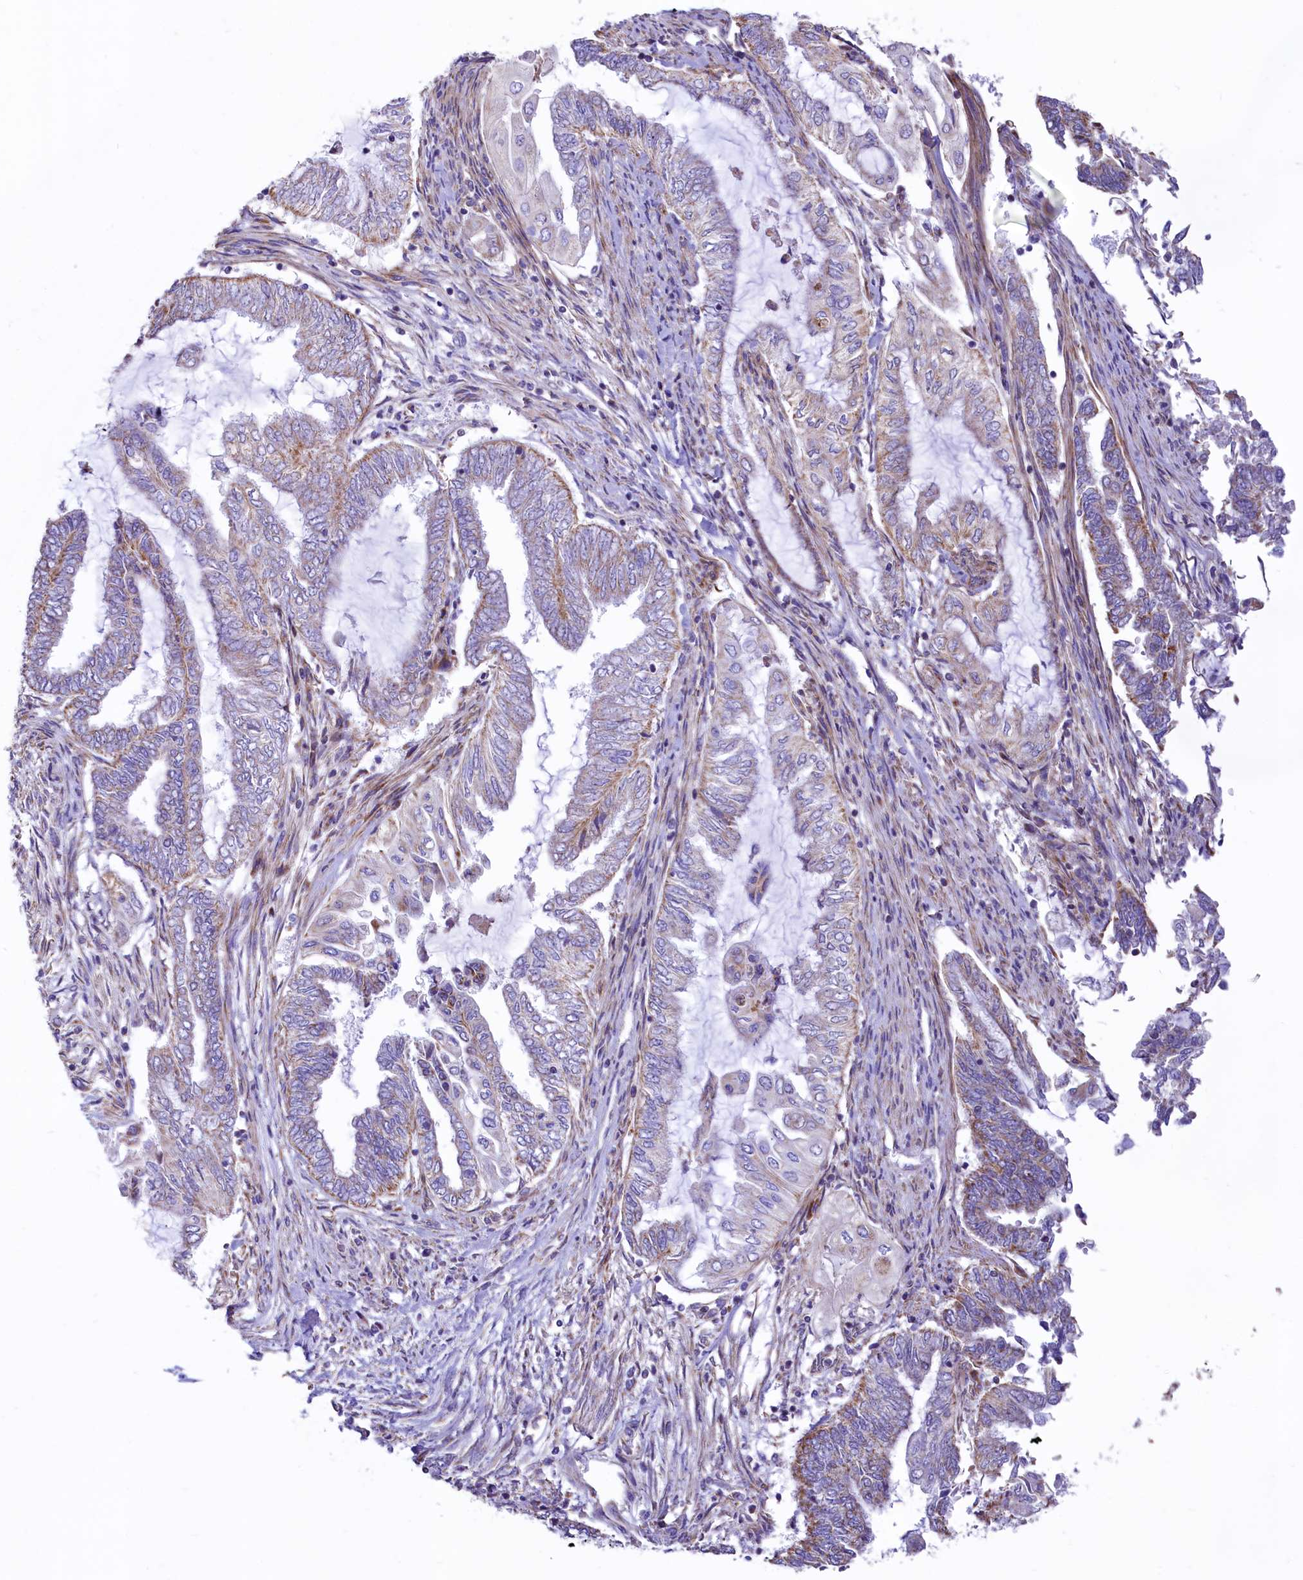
{"staining": {"intensity": "moderate", "quantity": "<25%", "location": "cytoplasmic/membranous"}, "tissue": "endometrial cancer", "cell_type": "Tumor cells", "image_type": "cancer", "snomed": [{"axis": "morphology", "description": "Adenocarcinoma, NOS"}, {"axis": "topography", "description": "Uterus"}, {"axis": "topography", "description": "Endometrium"}], "caption": "Moderate cytoplasmic/membranous staining is seen in approximately <25% of tumor cells in endometrial cancer.", "gene": "VWCE", "patient": {"sex": "female", "age": 70}}